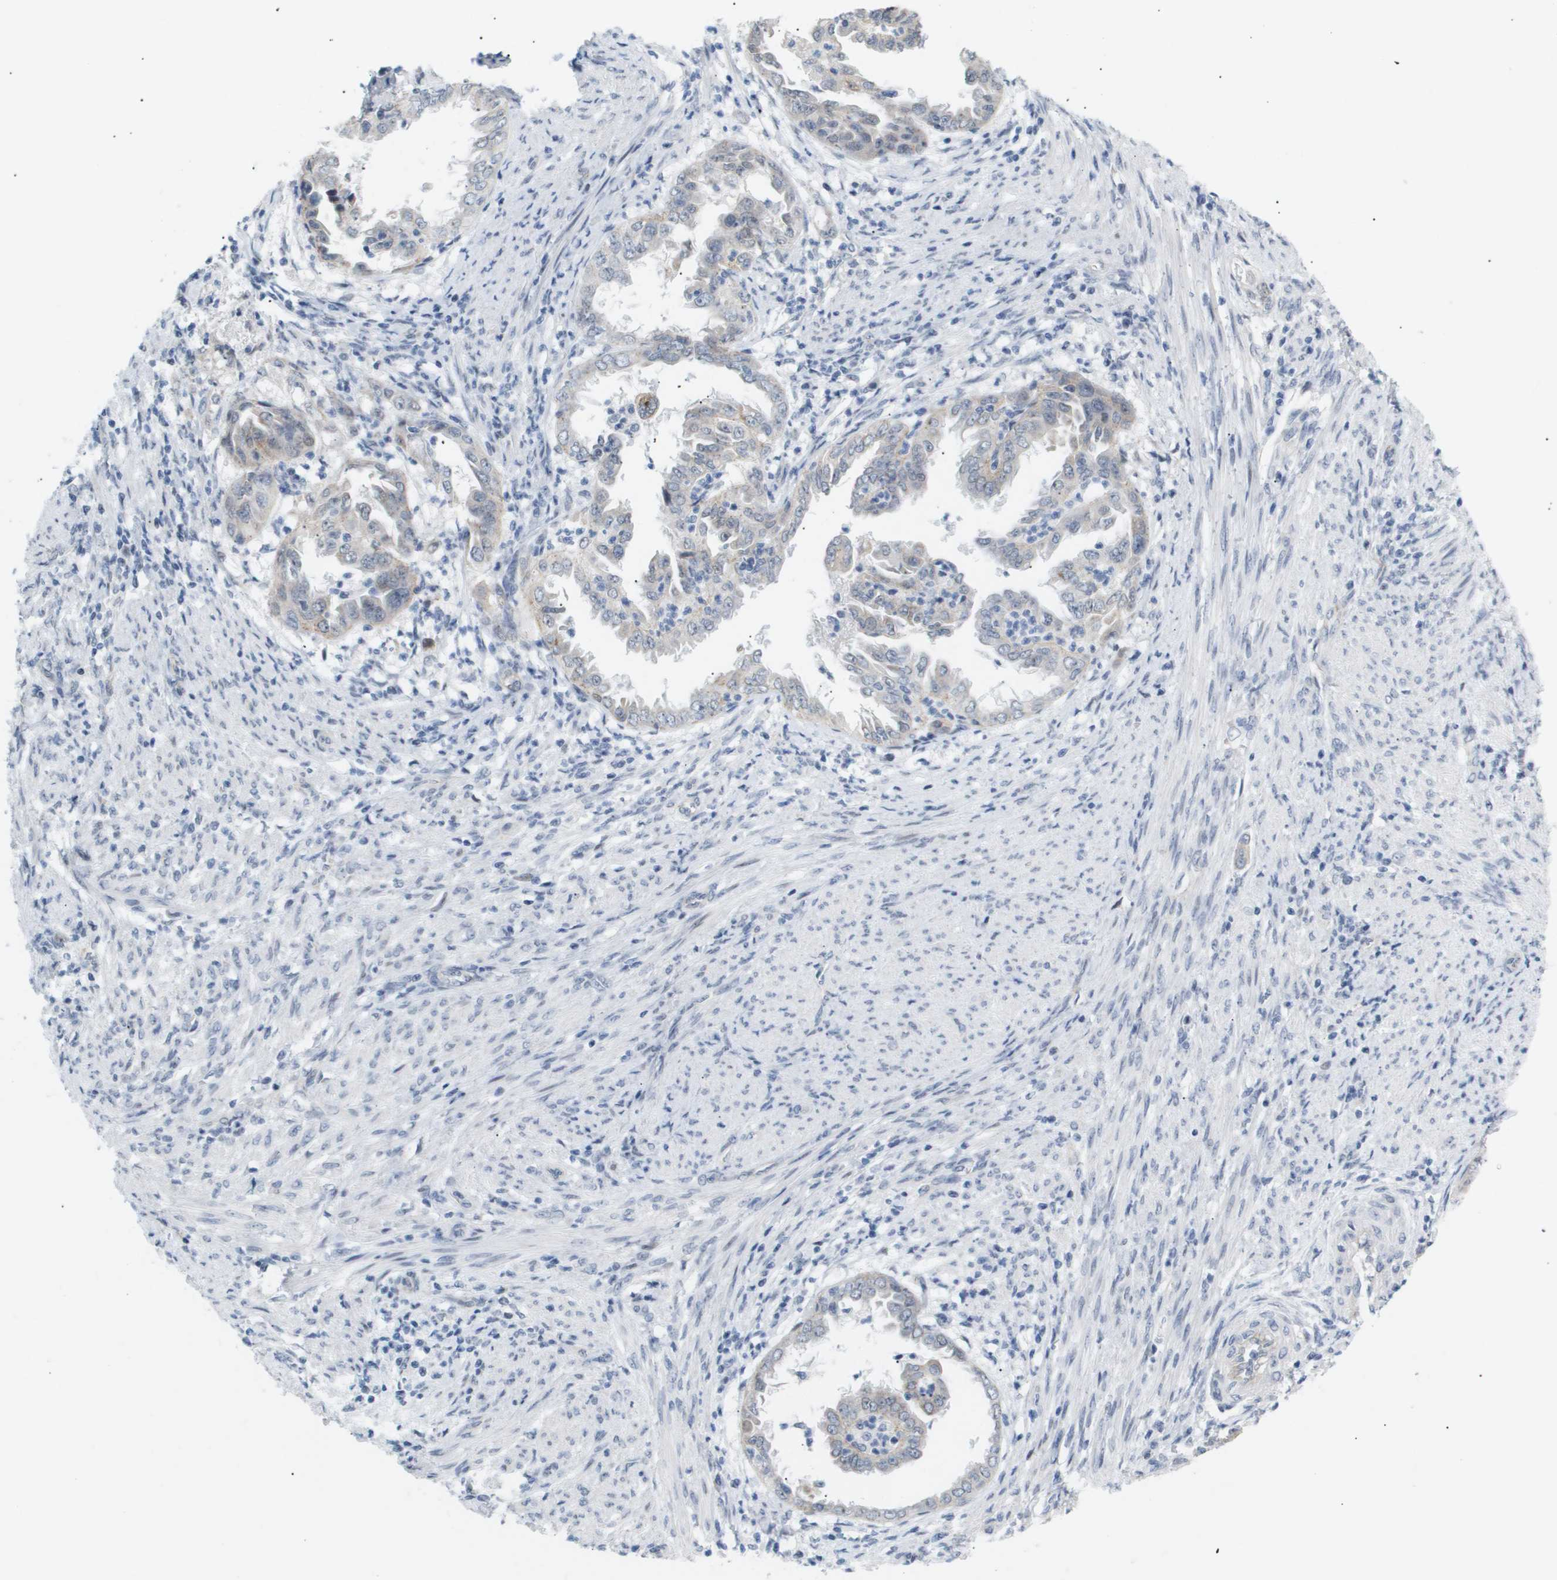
{"staining": {"intensity": "negative", "quantity": "none", "location": "none"}, "tissue": "endometrial cancer", "cell_type": "Tumor cells", "image_type": "cancer", "snomed": [{"axis": "morphology", "description": "Adenocarcinoma, NOS"}, {"axis": "topography", "description": "Endometrium"}], "caption": "High magnification brightfield microscopy of endometrial cancer stained with DAB (3,3'-diaminobenzidine) (brown) and counterstained with hematoxylin (blue): tumor cells show no significant staining. (Immunohistochemistry (ihc), brightfield microscopy, high magnification).", "gene": "PPARD", "patient": {"sex": "female", "age": 85}}